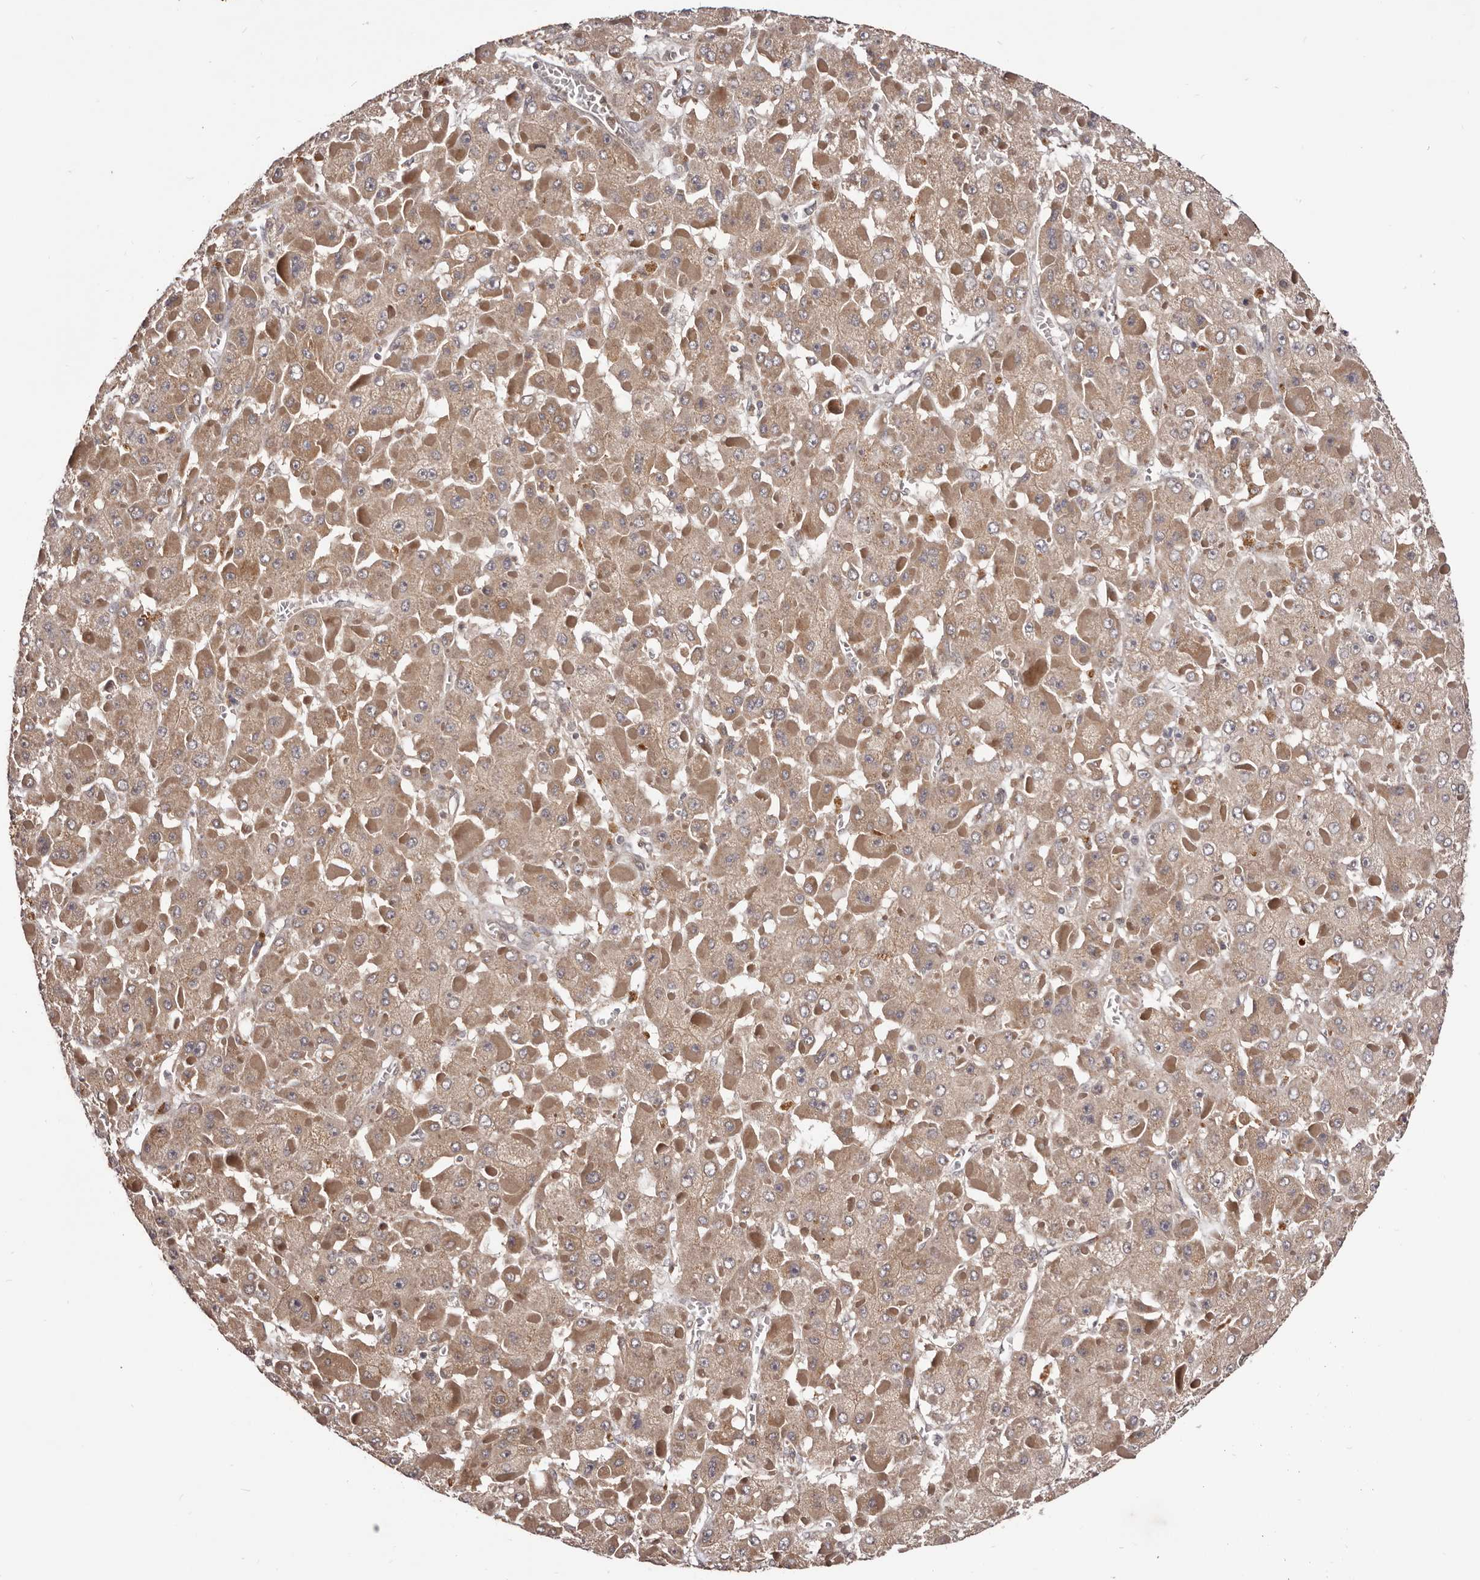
{"staining": {"intensity": "moderate", "quantity": ">75%", "location": "cytoplasmic/membranous"}, "tissue": "liver cancer", "cell_type": "Tumor cells", "image_type": "cancer", "snomed": [{"axis": "morphology", "description": "Carcinoma, Hepatocellular, NOS"}, {"axis": "topography", "description": "Liver"}], "caption": "IHC (DAB) staining of human liver cancer reveals moderate cytoplasmic/membranous protein expression in about >75% of tumor cells.", "gene": "MDP1", "patient": {"sex": "female", "age": 73}}